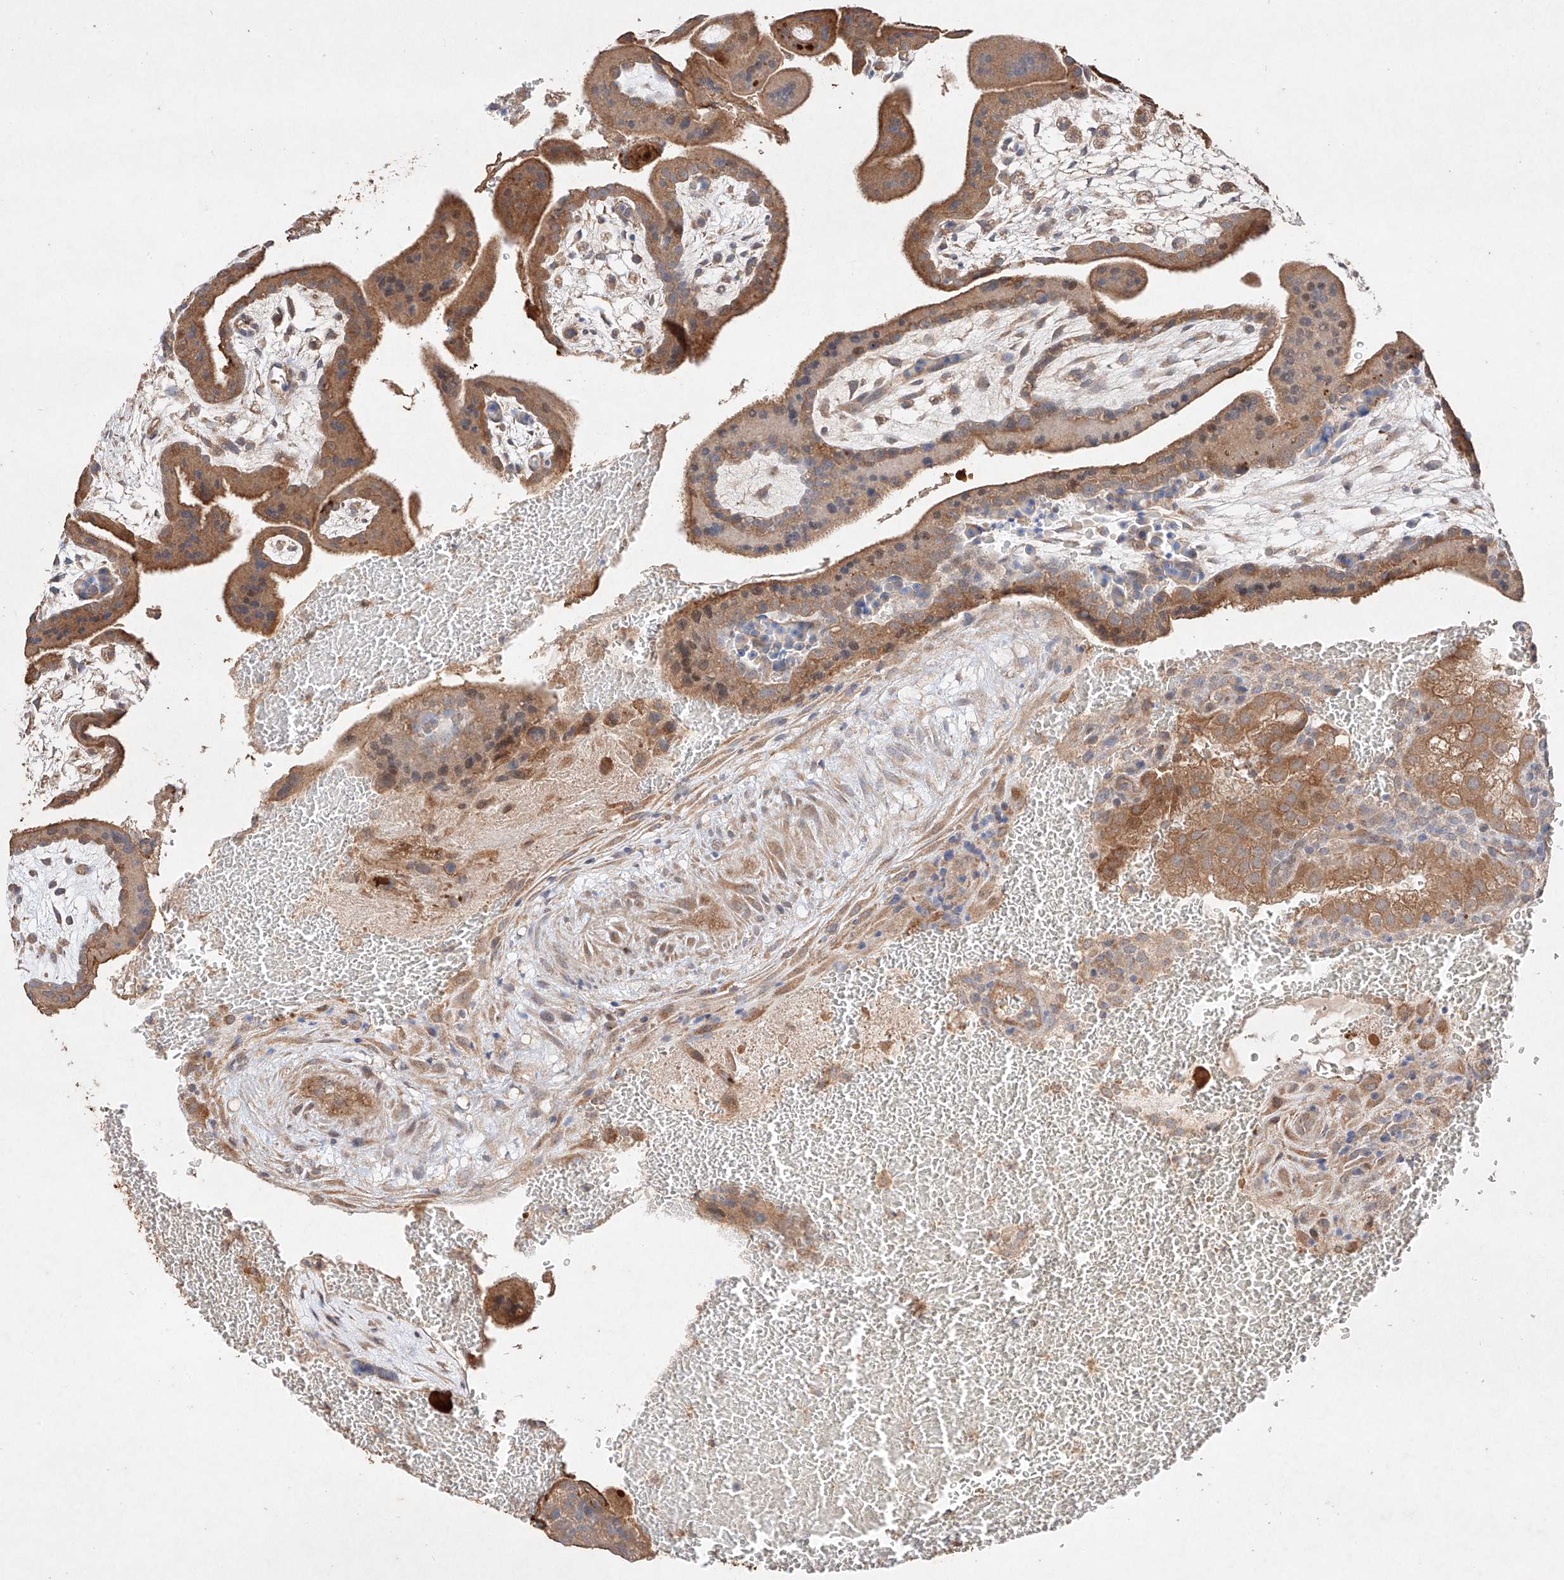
{"staining": {"intensity": "strong", "quantity": ">75%", "location": "cytoplasmic/membranous"}, "tissue": "placenta", "cell_type": "Decidual cells", "image_type": "normal", "snomed": [{"axis": "morphology", "description": "Normal tissue, NOS"}, {"axis": "topography", "description": "Placenta"}], "caption": "Placenta stained for a protein displays strong cytoplasmic/membranous positivity in decidual cells. (brown staining indicates protein expression, while blue staining denotes nuclei).", "gene": "C6orf62", "patient": {"sex": "female", "age": 35}}